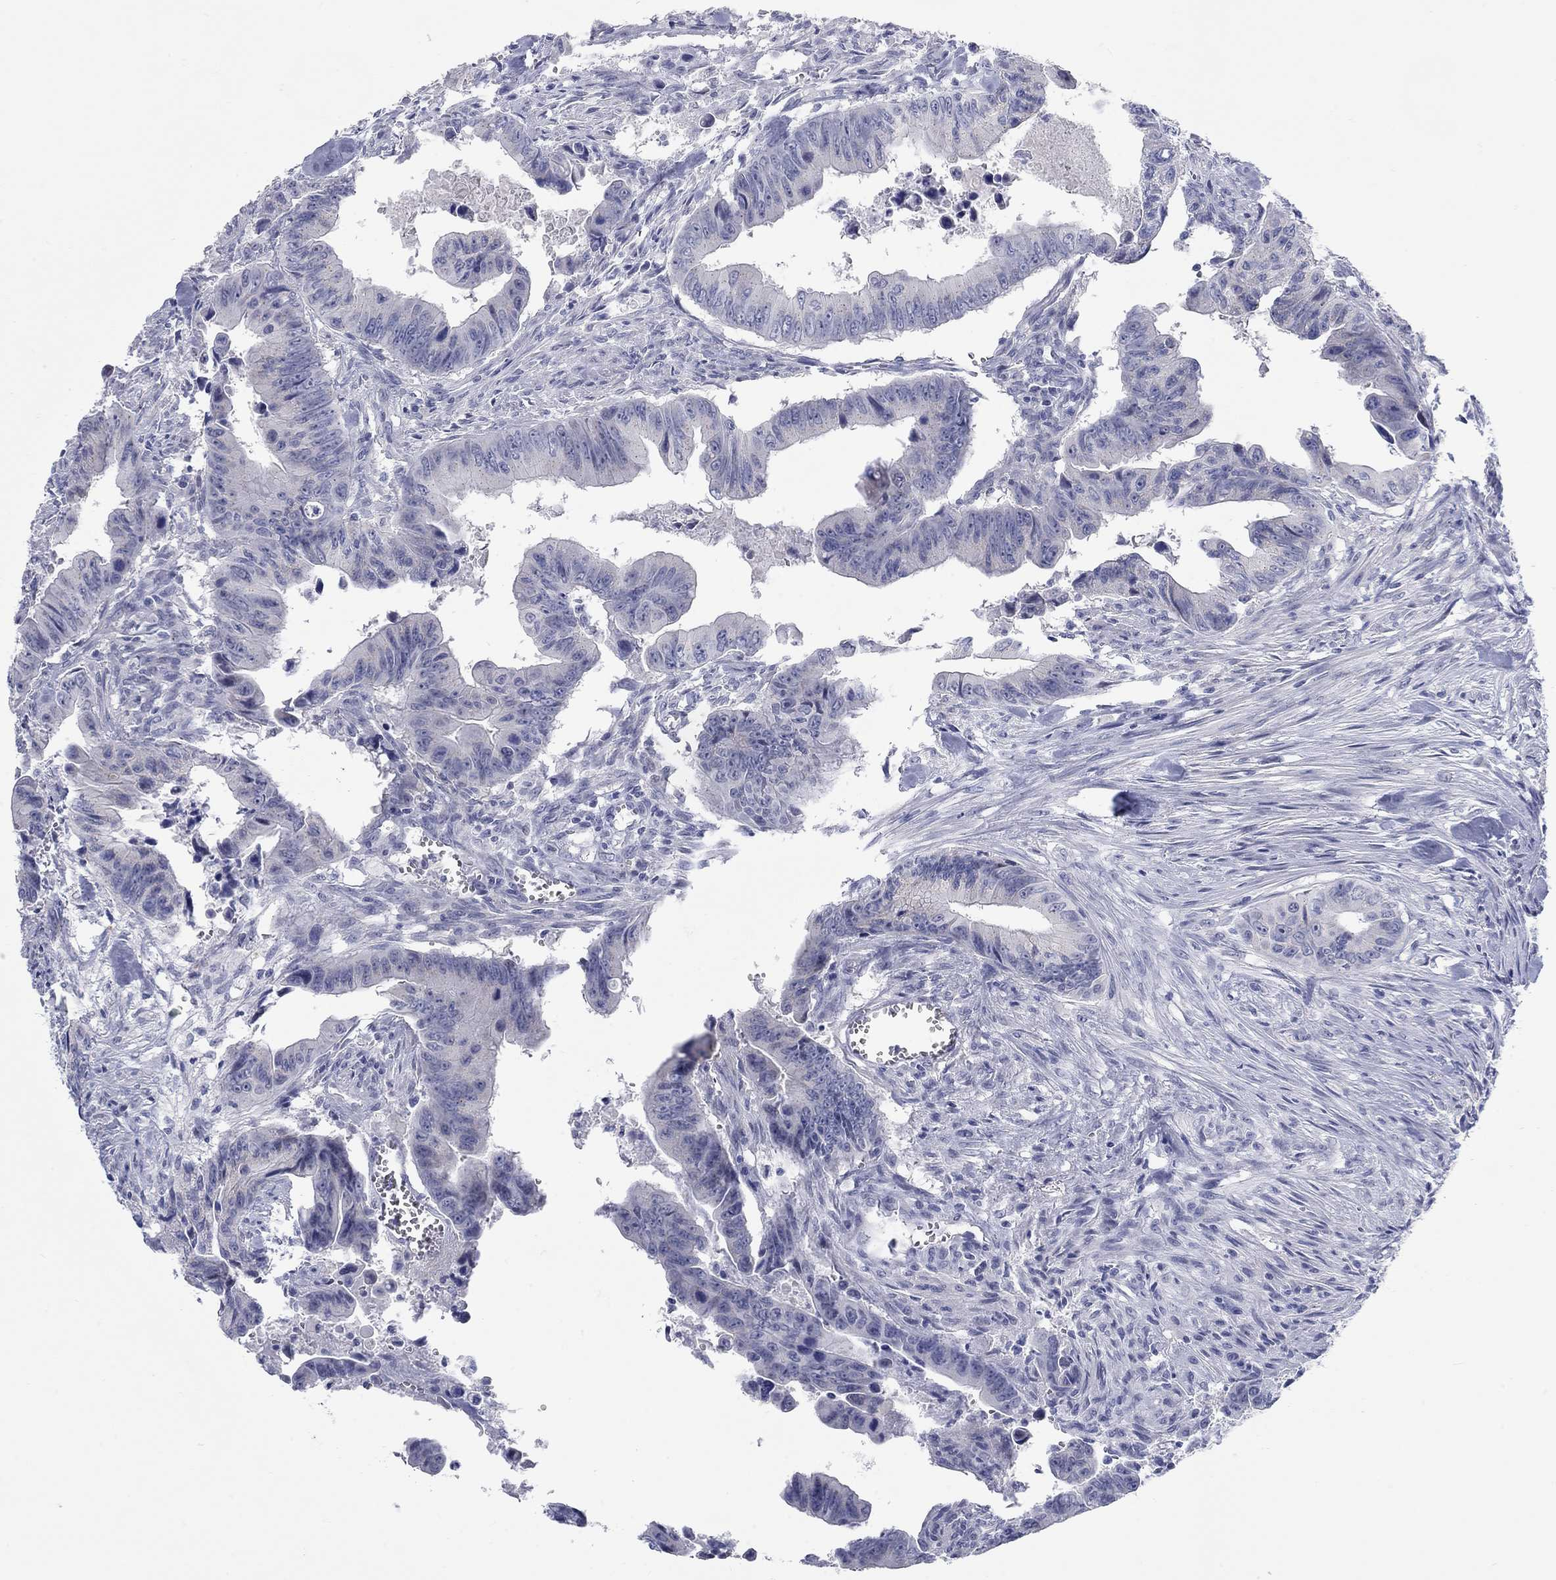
{"staining": {"intensity": "negative", "quantity": "none", "location": "none"}, "tissue": "colorectal cancer", "cell_type": "Tumor cells", "image_type": "cancer", "snomed": [{"axis": "morphology", "description": "Adenocarcinoma, NOS"}, {"axis": "topography", "description": "Colon"}], "caption": "There is no significant staining in tumor cells of colorectal cancer.", "gene": "WASF3", "patient": {"sex": "female", "age": 87}}